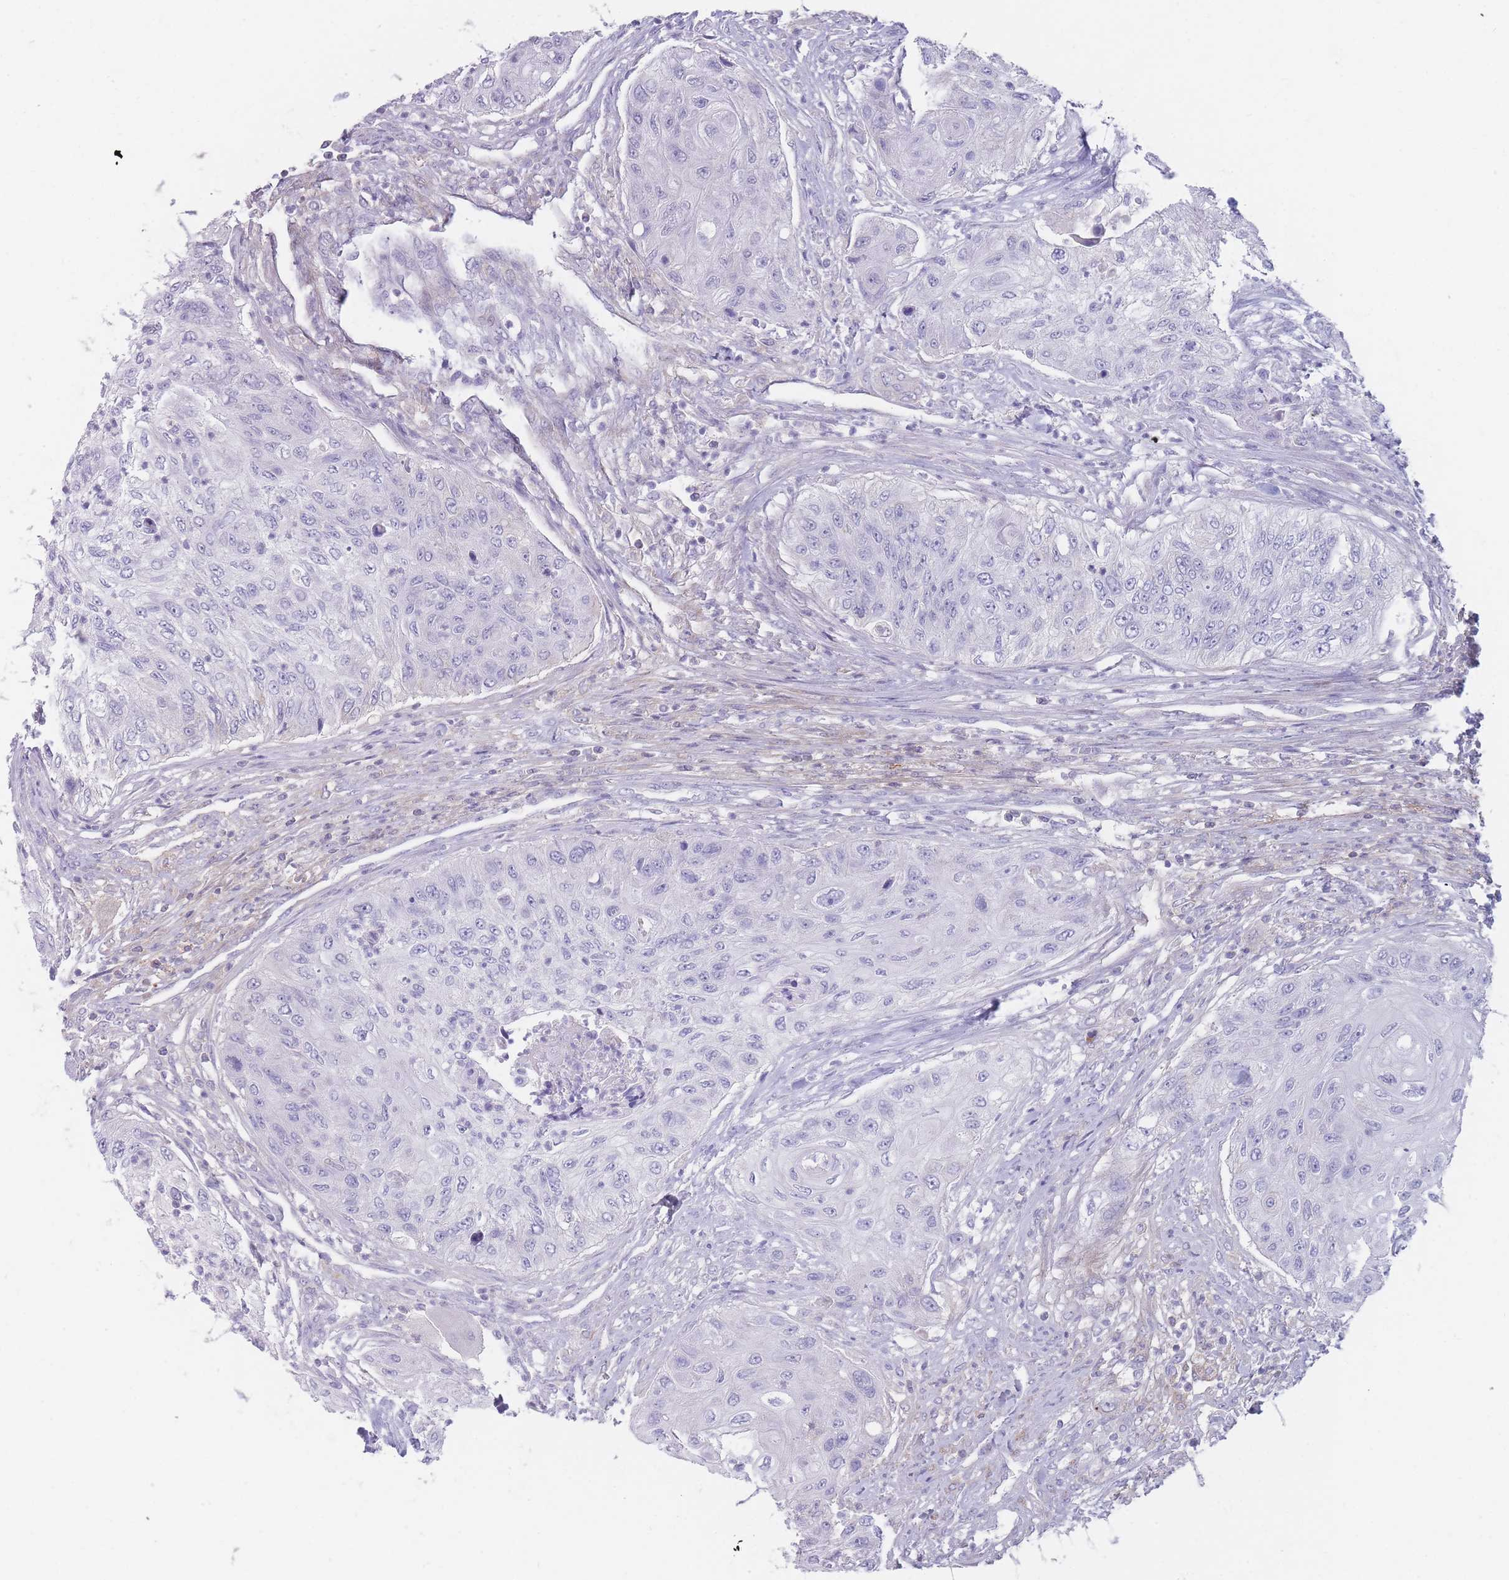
{"staining": {"intensity": "negative", "quantity": "none", "location": "none"}, "tissue": "urothelial cancer", "cell_type": "Tumor cells", "image_type": "cancer", "snomed": [{"axis": "morphology", "description": "Urothelial carcinoma, High grade"}, {"axis": "topography", "description": "Urinary bladder"}], "caption": "Urothelial cancer stained for a protein using IHC shows no positivity tumor cells.", "gene": "PRG4", "patient": {"sex": "female", "age": 60}}